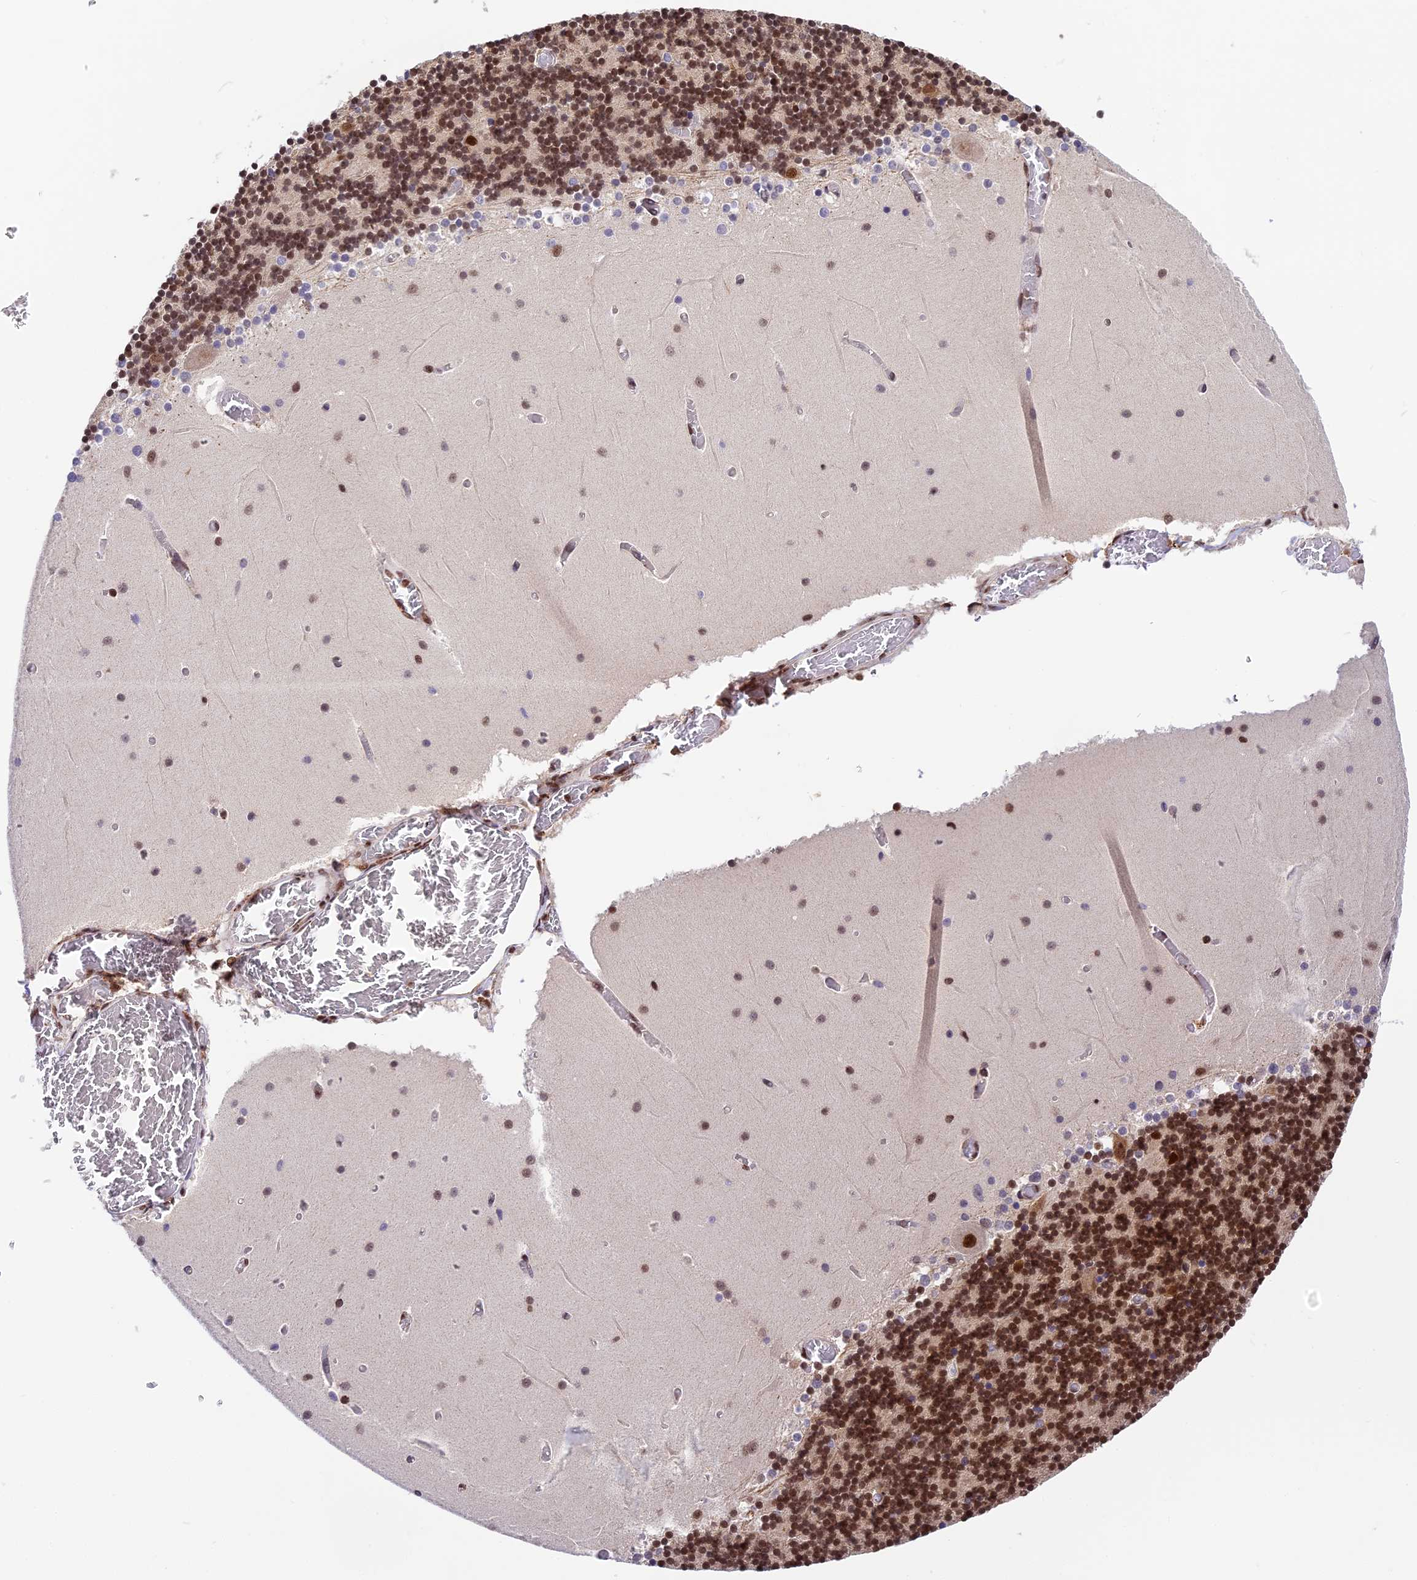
{"staining": {"intensity": "strong", "quantity": "25%-75%", "location": "nuclear"}, "tissue": "cerebellum", "cell_type": "Cells in granular layer", "image_type": "normal", "snomed": [{"axis": "morphology", "description": "Normal tissue, NOS"}, {"axis": "topography", "description": "Cerebellum"}], "caption": "DAB (3,3'-diaminobenzidine) immunohistochemical staining of benign human cerebellum reveals strong nuclear protein expression in approximately 25%-75% of cells in granular layer. The staining is performed using DAB (3,3'-diaminobenzidine) brown chromogen to label protein expression. The nuclei are counter-stained blue using hematoxylin.", "gene": "RAMACL", "patient": {"sex": "female", "age": 28}}